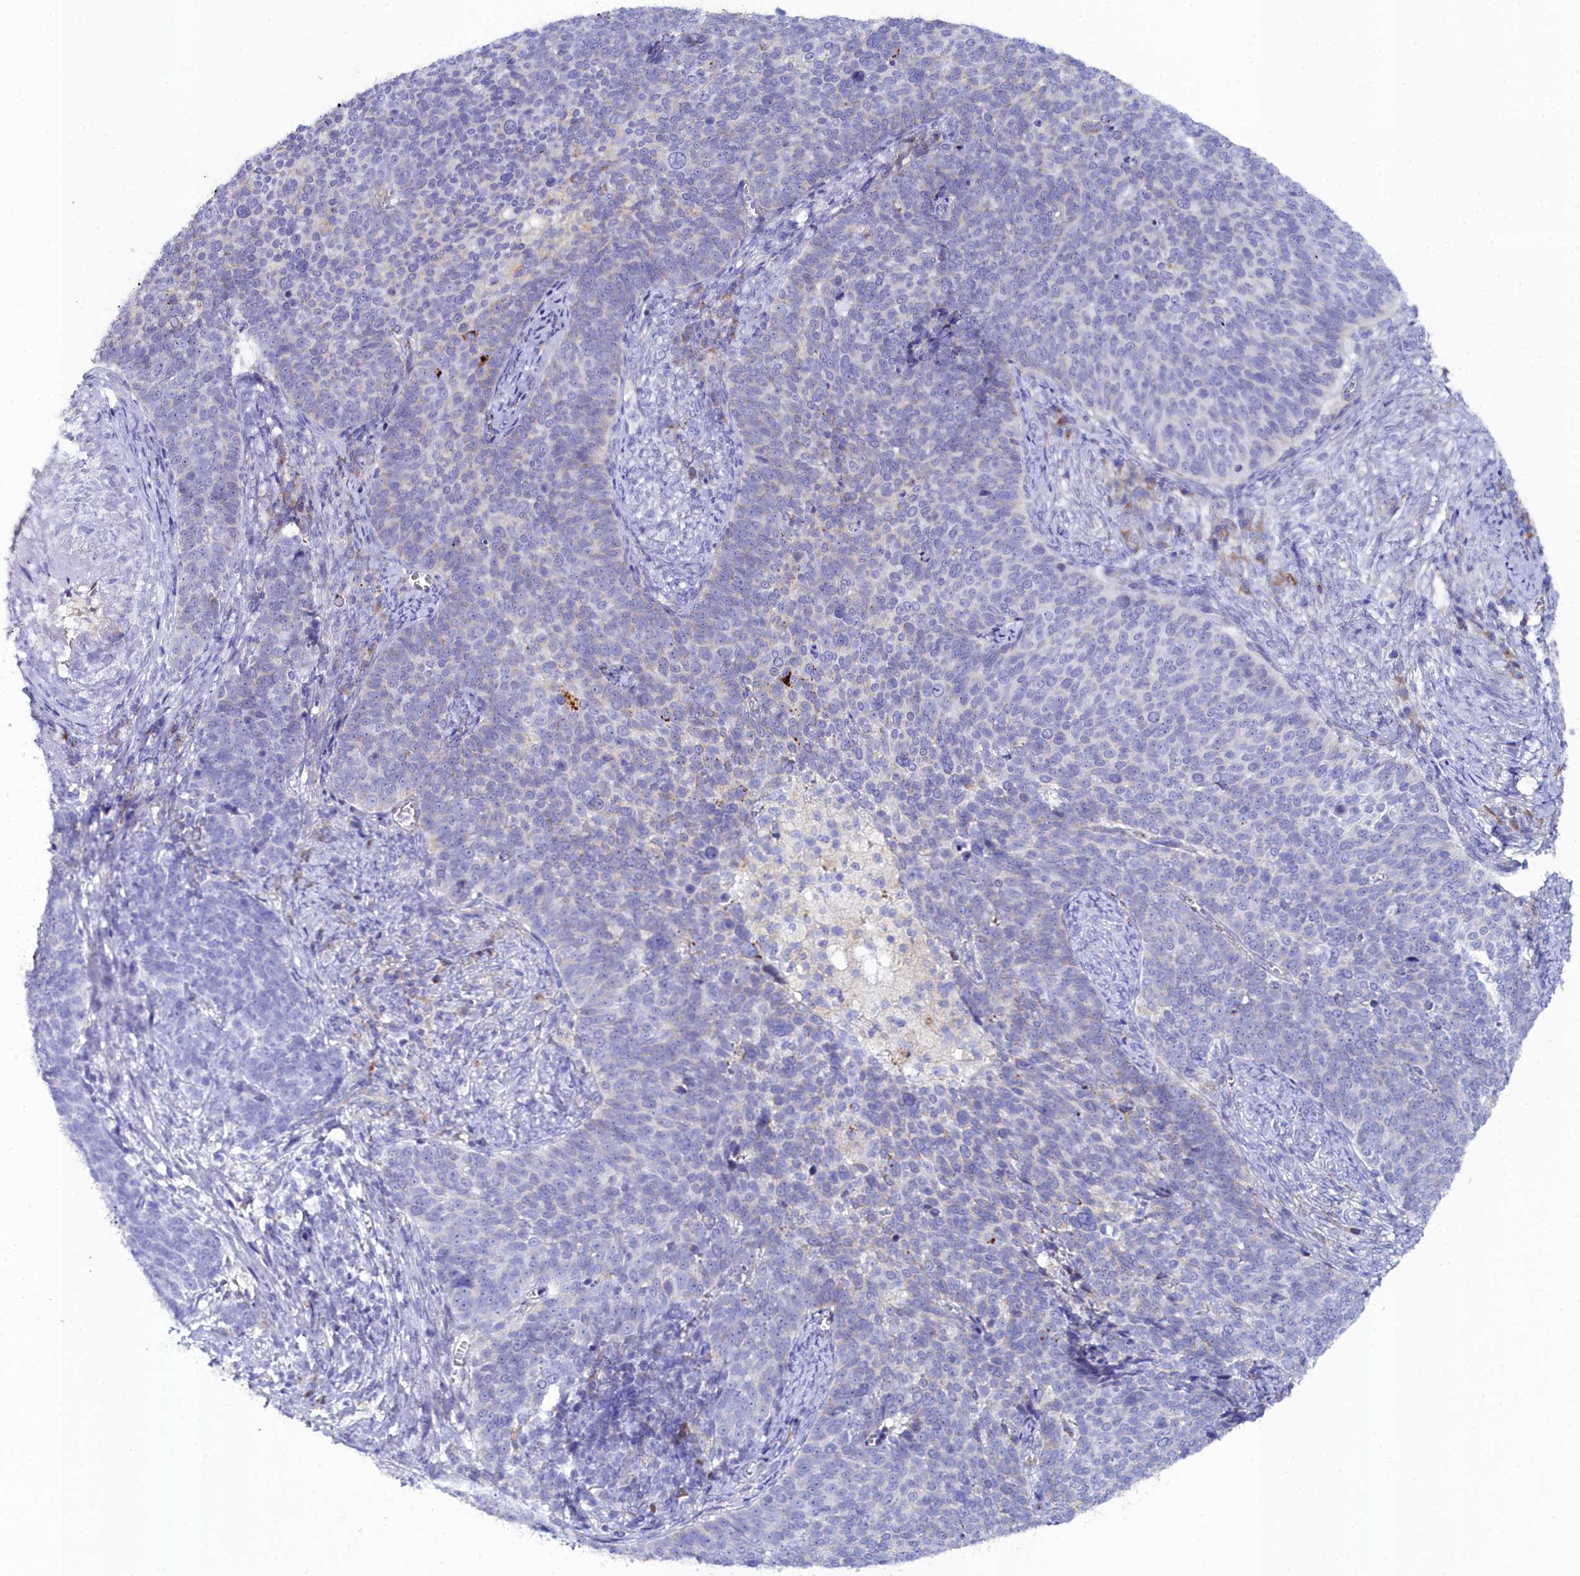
{"staining": {"intensity": "negative", "quantity": "none", "location": "none"}, "tissue": "cervical cancer", "cell_type": "Tumor cells", "image_type": "cancer", "snomed": [{"axis": "morphology", "description": "Normal tissue, NOS"}, {"axis": "morphology", "description": "Squamous cell carcinoma, NOS"}, {"axis": "topography", "description": "Cervix"}], "caption": "This is an immunohistochemistry (IHC) image of human cervical squamous cell carcinoma. There is no expression in tumor cells.", "gene": "SLC49A3", "patient": {"sex": "female", "age": 39}}